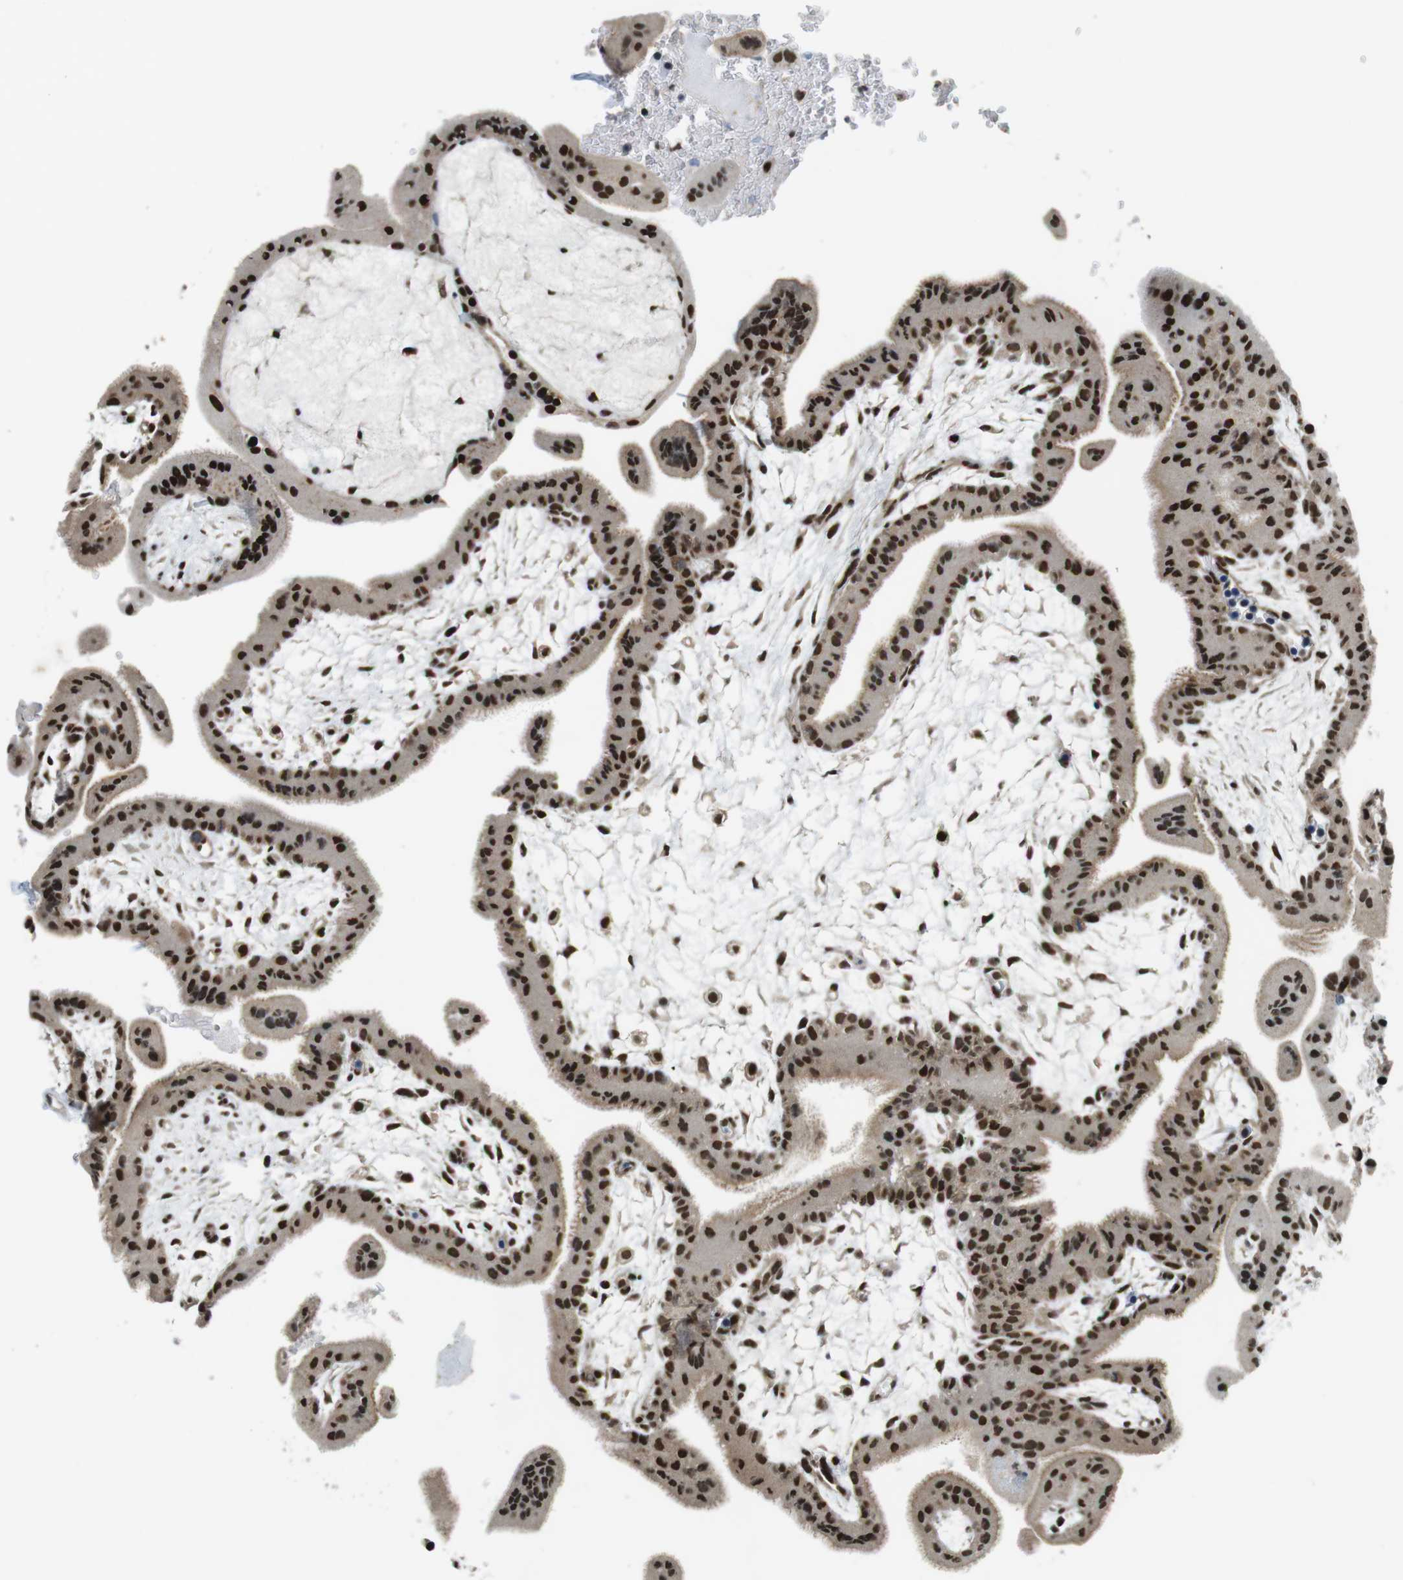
{"staining": {"intensity": "strong", "quantity": ">75%", "location": "nuclear"}, "tissue": "placenta", "cell_type": "Trophoblastic cells", "image_type": "normal", "snomed": [{"axis": "morphology", "description": "Normal tissue, NOS"}, {"axis": "topography", "description": "Placenta"}], "caption": "This histopathology image displays immunohistochemistry staining of unremarkable placenta, with high strong nuclear expression in about >75% of trophoblastic cells.", "gene": "NEK4", "patient": {"sex": "female", "age": 35}}